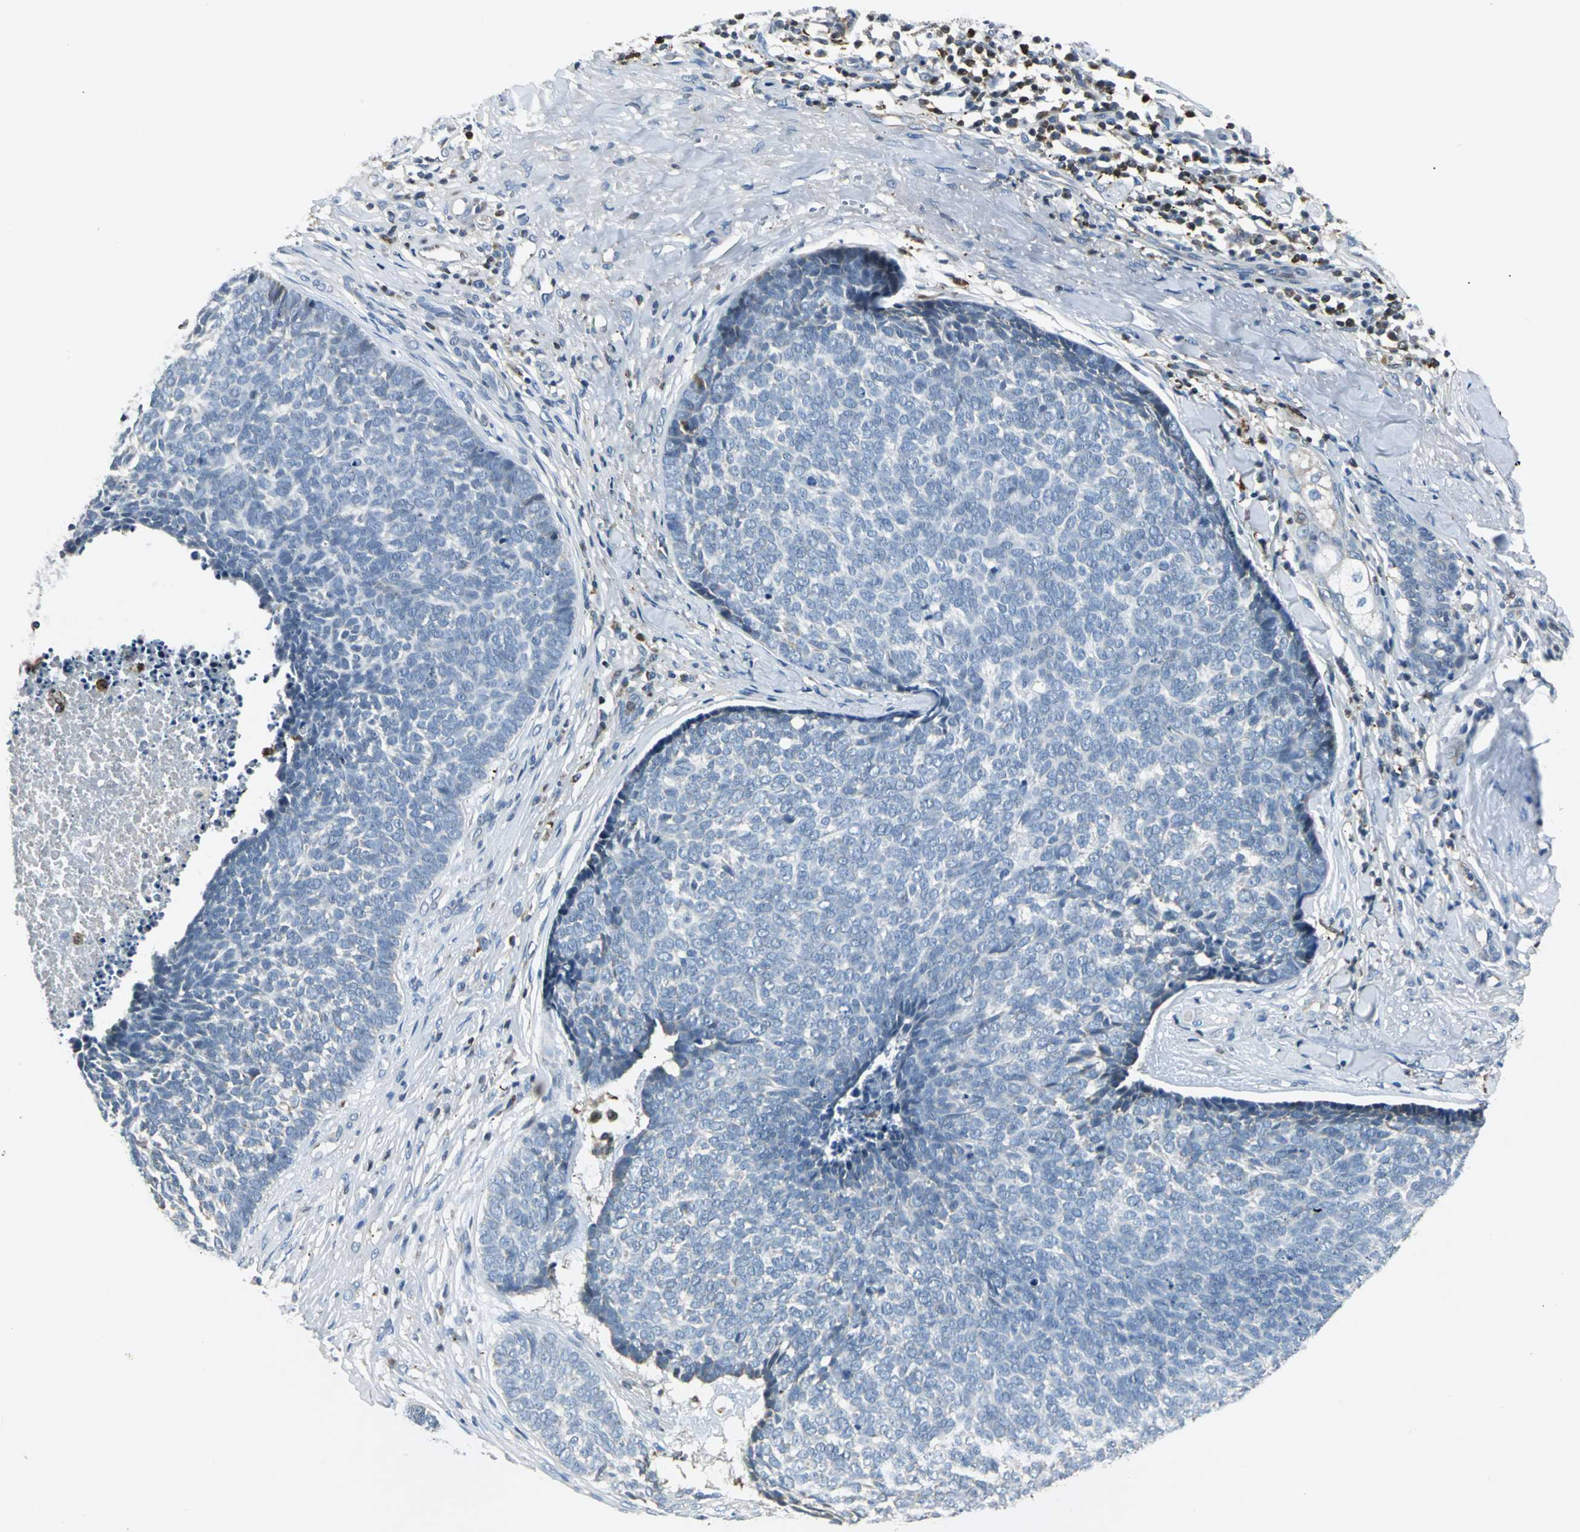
{"staining": {"intensity": "negative", "quantity": "none", "location": "none"}, "tissue": "skin cancer", "cell_type": "Tumor cells", "image_type": "cancer", "snomed": [{"axis": "morphology", "description": "Basal cell carcinoma"}, {"axis": "topography", "description": "Skin"}], "caption": "A high-resolution photomicrograph shows immunohistochemistry (IHC) staining of skin cancer, which demonstrates no significant expression in tumor cells.", "gene": "USP40", "patient": {"sex": "male", "age": 84}}